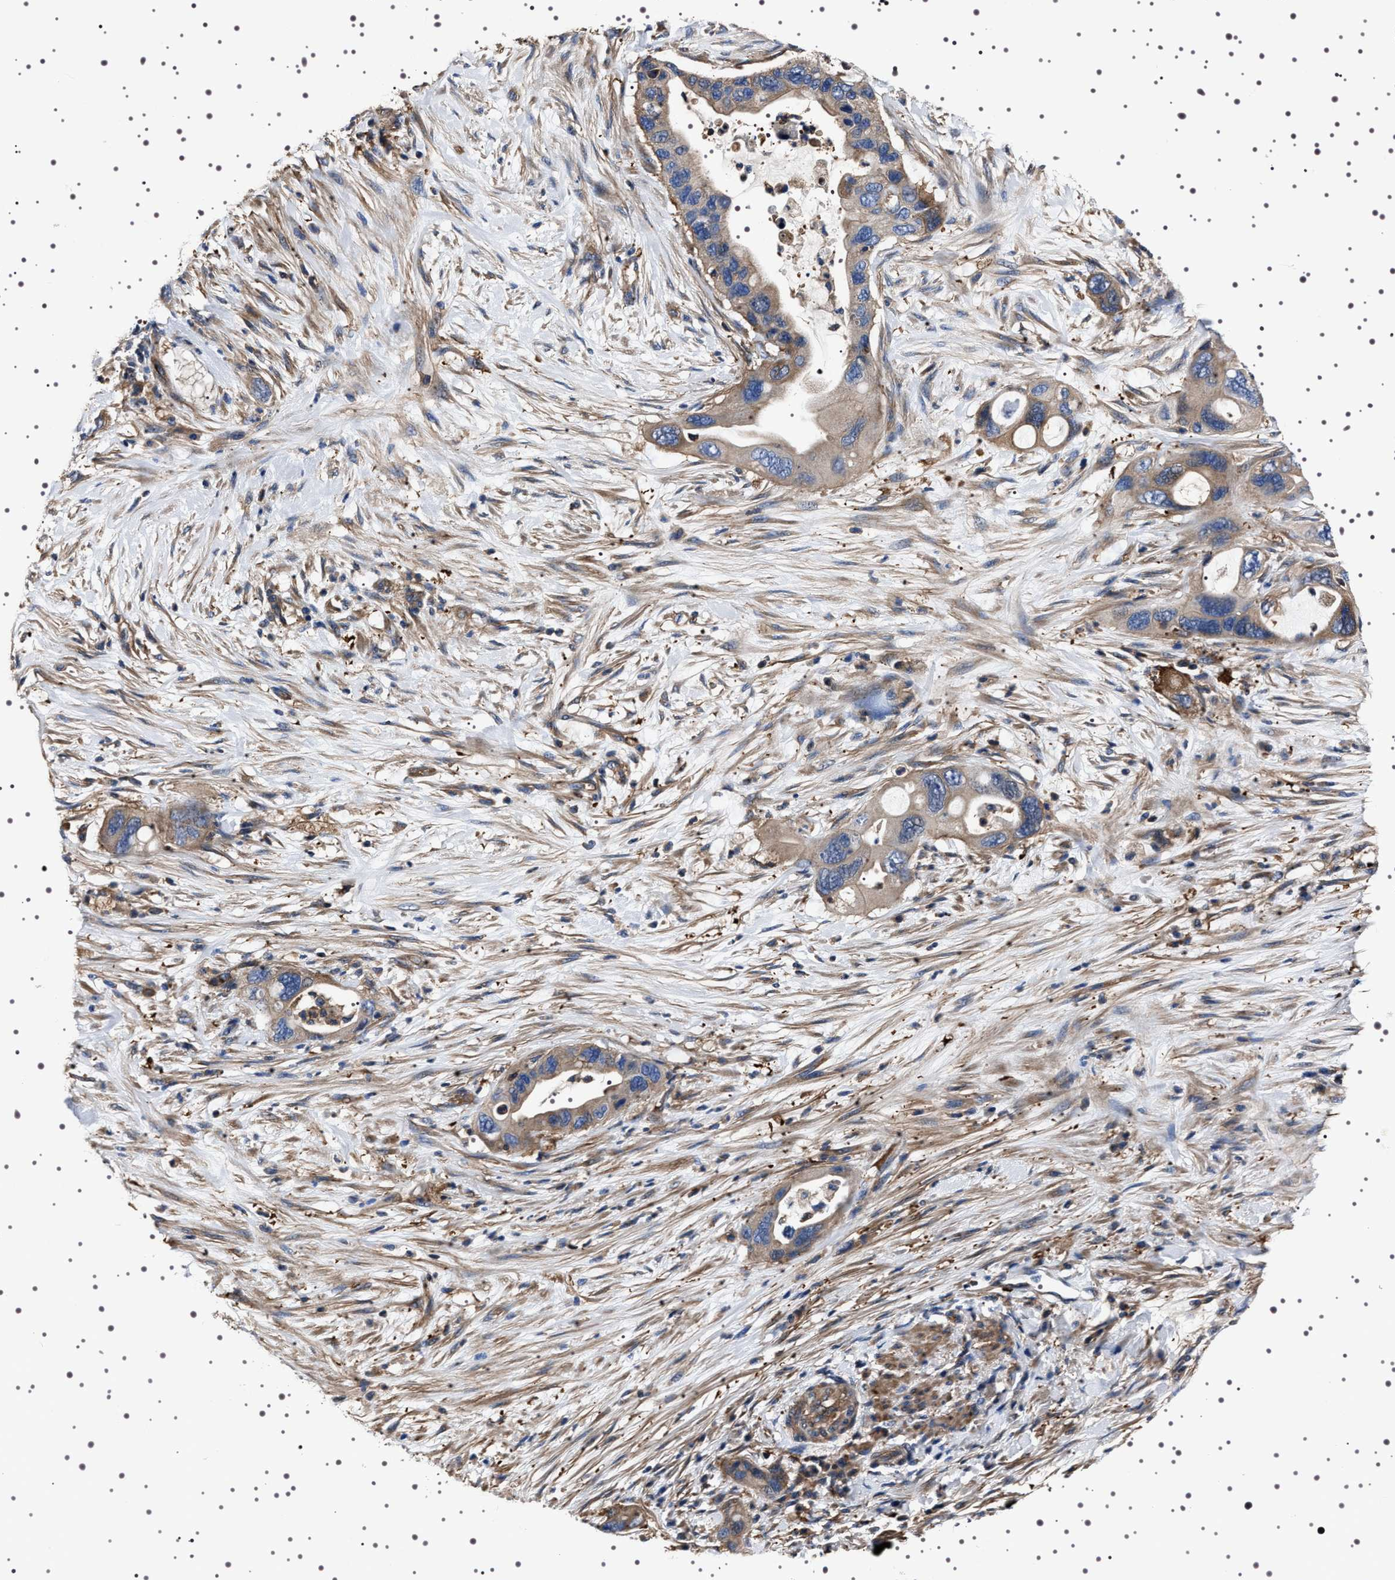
{"staining": {"intensity": "moderate", "quantity": ">75%", "location": "cytoplasmic/membranous"}, "tissue": "pancreatic cancer", "cell_type": "Tumor cells", "image_type": "cancer", "snomed": [{"axis": "morphology", "description": "Adenocarcinoma, NOS"}, {"axis": "topography", "description": "Pancreas"}], "caption": "Protein expression analysis of pancreatic cancer displays moderate cytoplasmic/membranous positivity in approximately >75% of tumor cells.", "gene": "WDR1", "patient": {"sex": "female", "age": 71}}